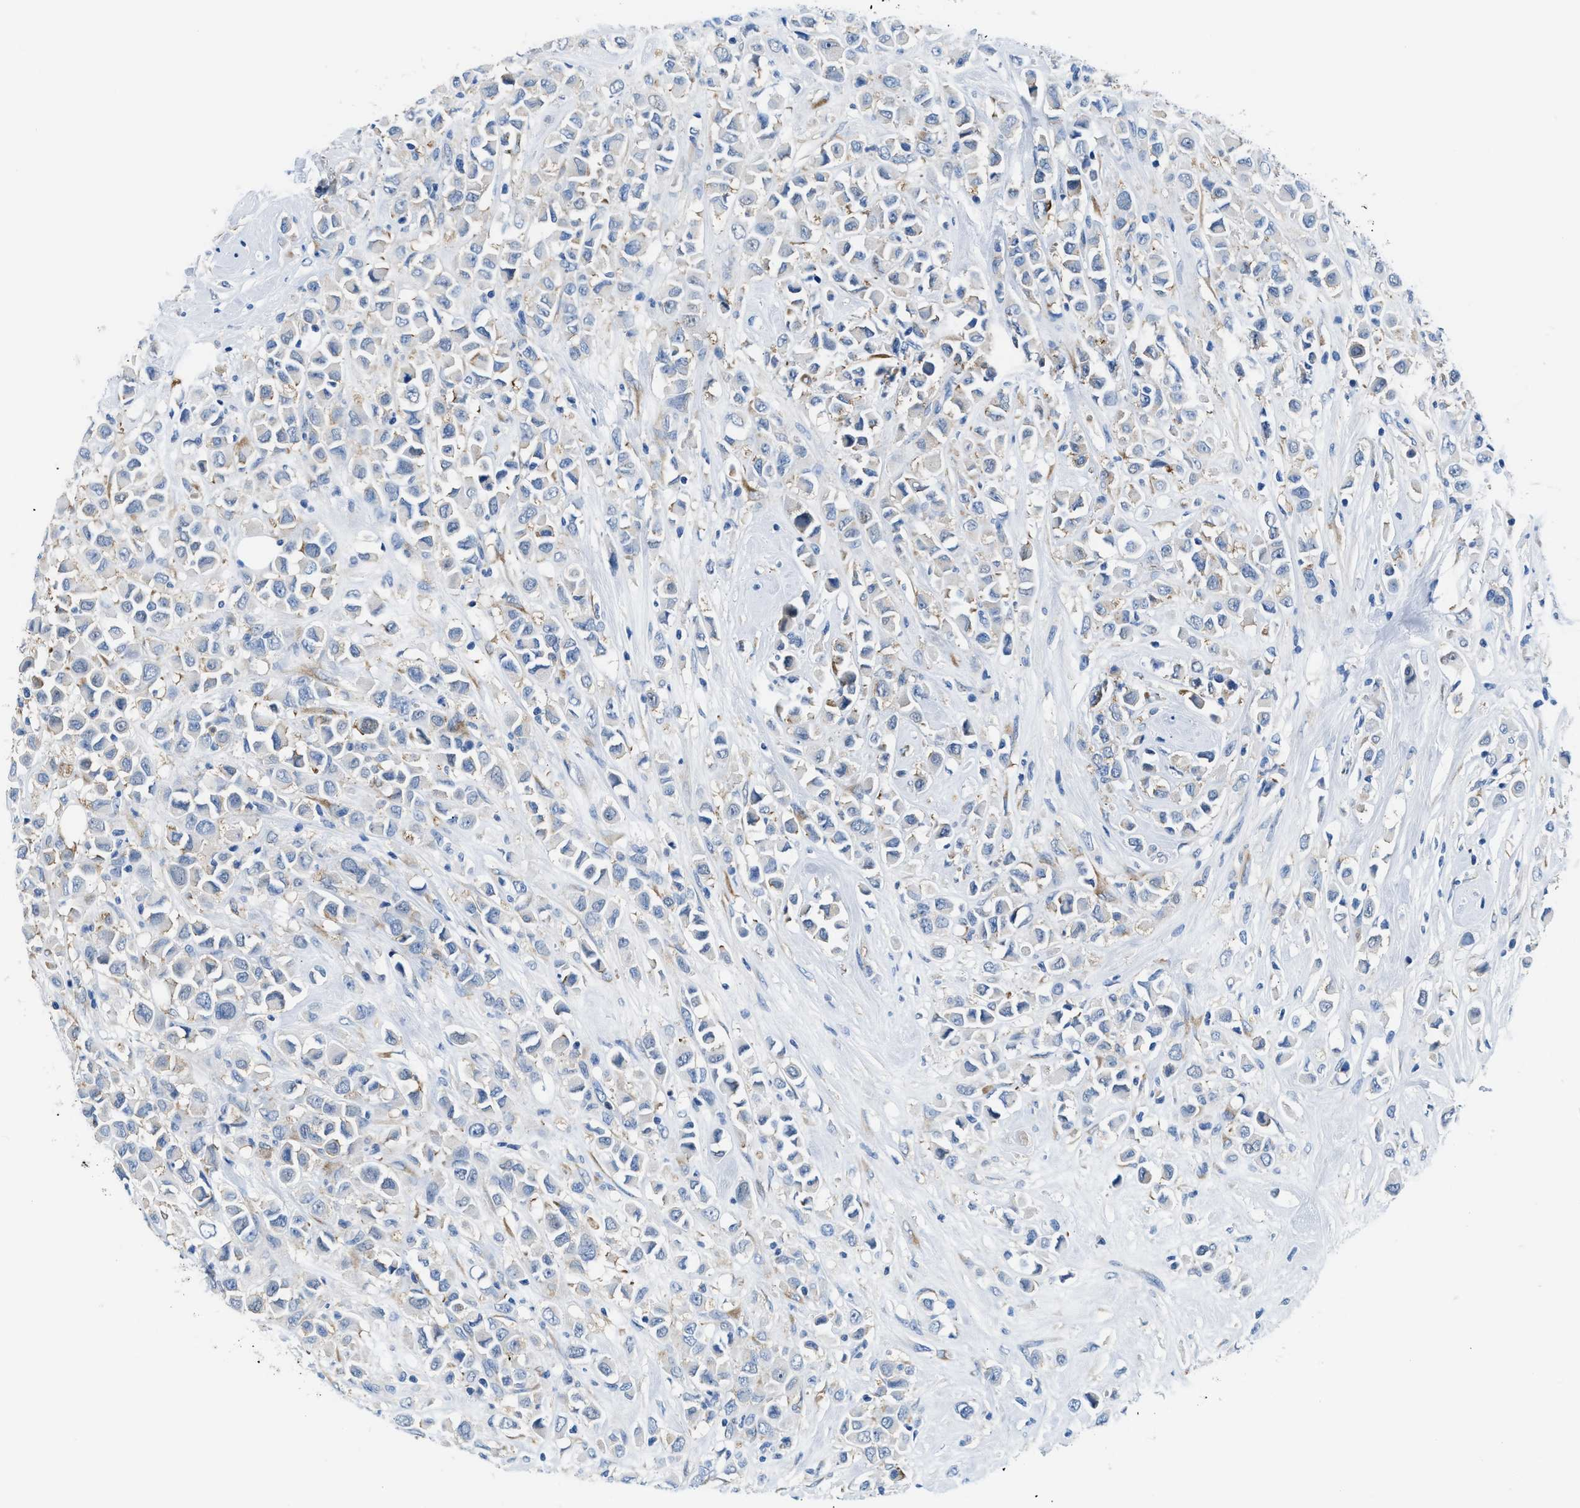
{"staining": {"intensity": "negative", "quantity": "none", "location": "none"}, "tissue": "breast cancer", "cell_type": "Tumor cells", "image_type": "cancer", "snomed": [{"axis": "morphology", "description": "Duct carcinoma"}, {"axis": "topography", "description": "Breast"}], "caption": "The histopathology image demonstrates no staining of tumor cells in infiltrating ductal carcinoma (breast).", "gene": "BNC2", "patient": {"sex": "female", "age": 61}}